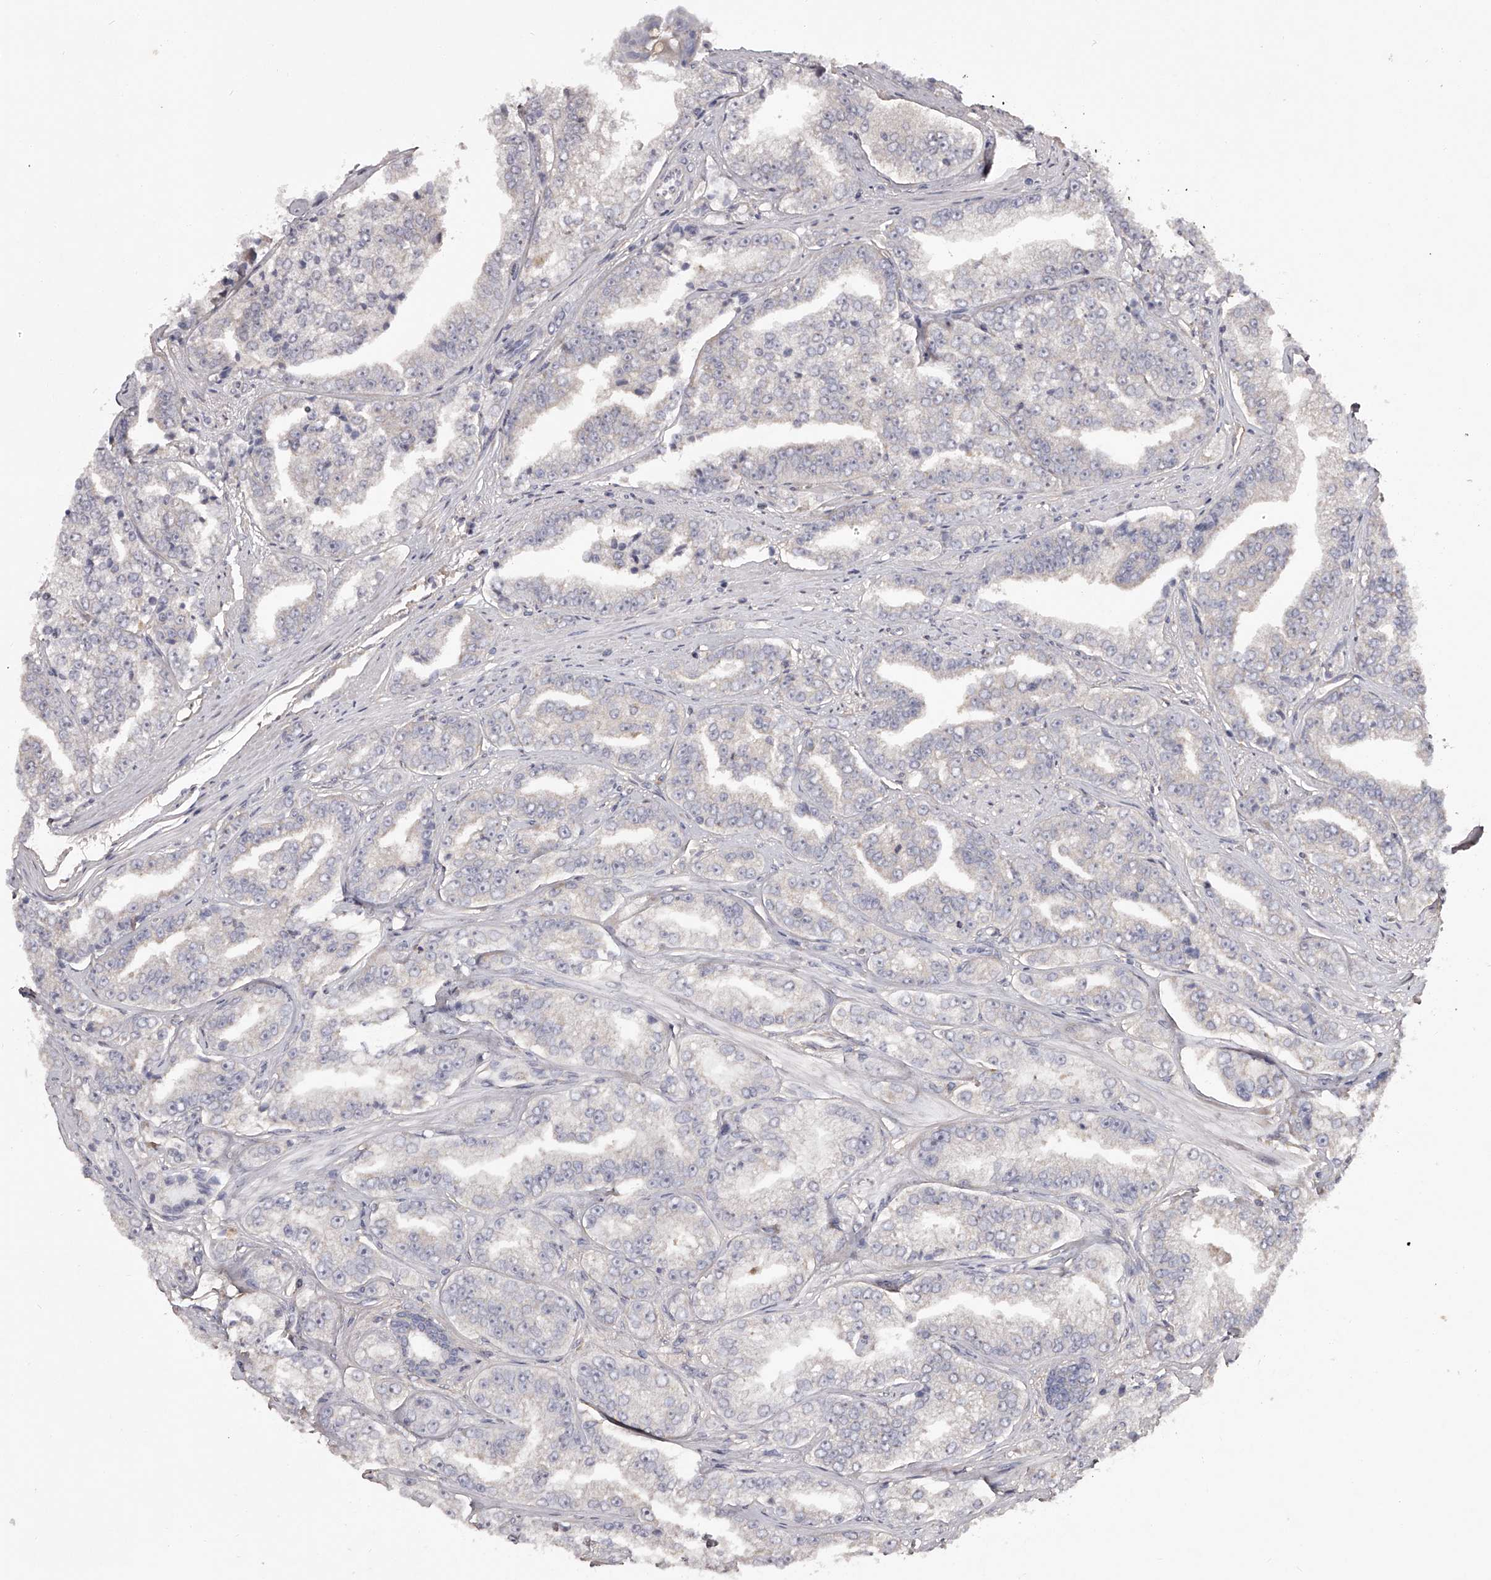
{"staining": {"intensity": "negative", "quantity": "none", "location": "none"}, "tissue": "prostate cancer", "cell_type": "Tumor cells", "image_type": "cancer", "snomed": [{"axis": "morphology", "description": "Adenocarcinoma, High grade"}, {"axis": "topography", "description": "Prostate"}], "caption": "Prostate high-grade adenocarcinoma stained for a protein using immunohistochemistry reveals no positivity tumor cells.", "gene": "CRYZL1", "patient": {"sex": "male", "age": 71}}